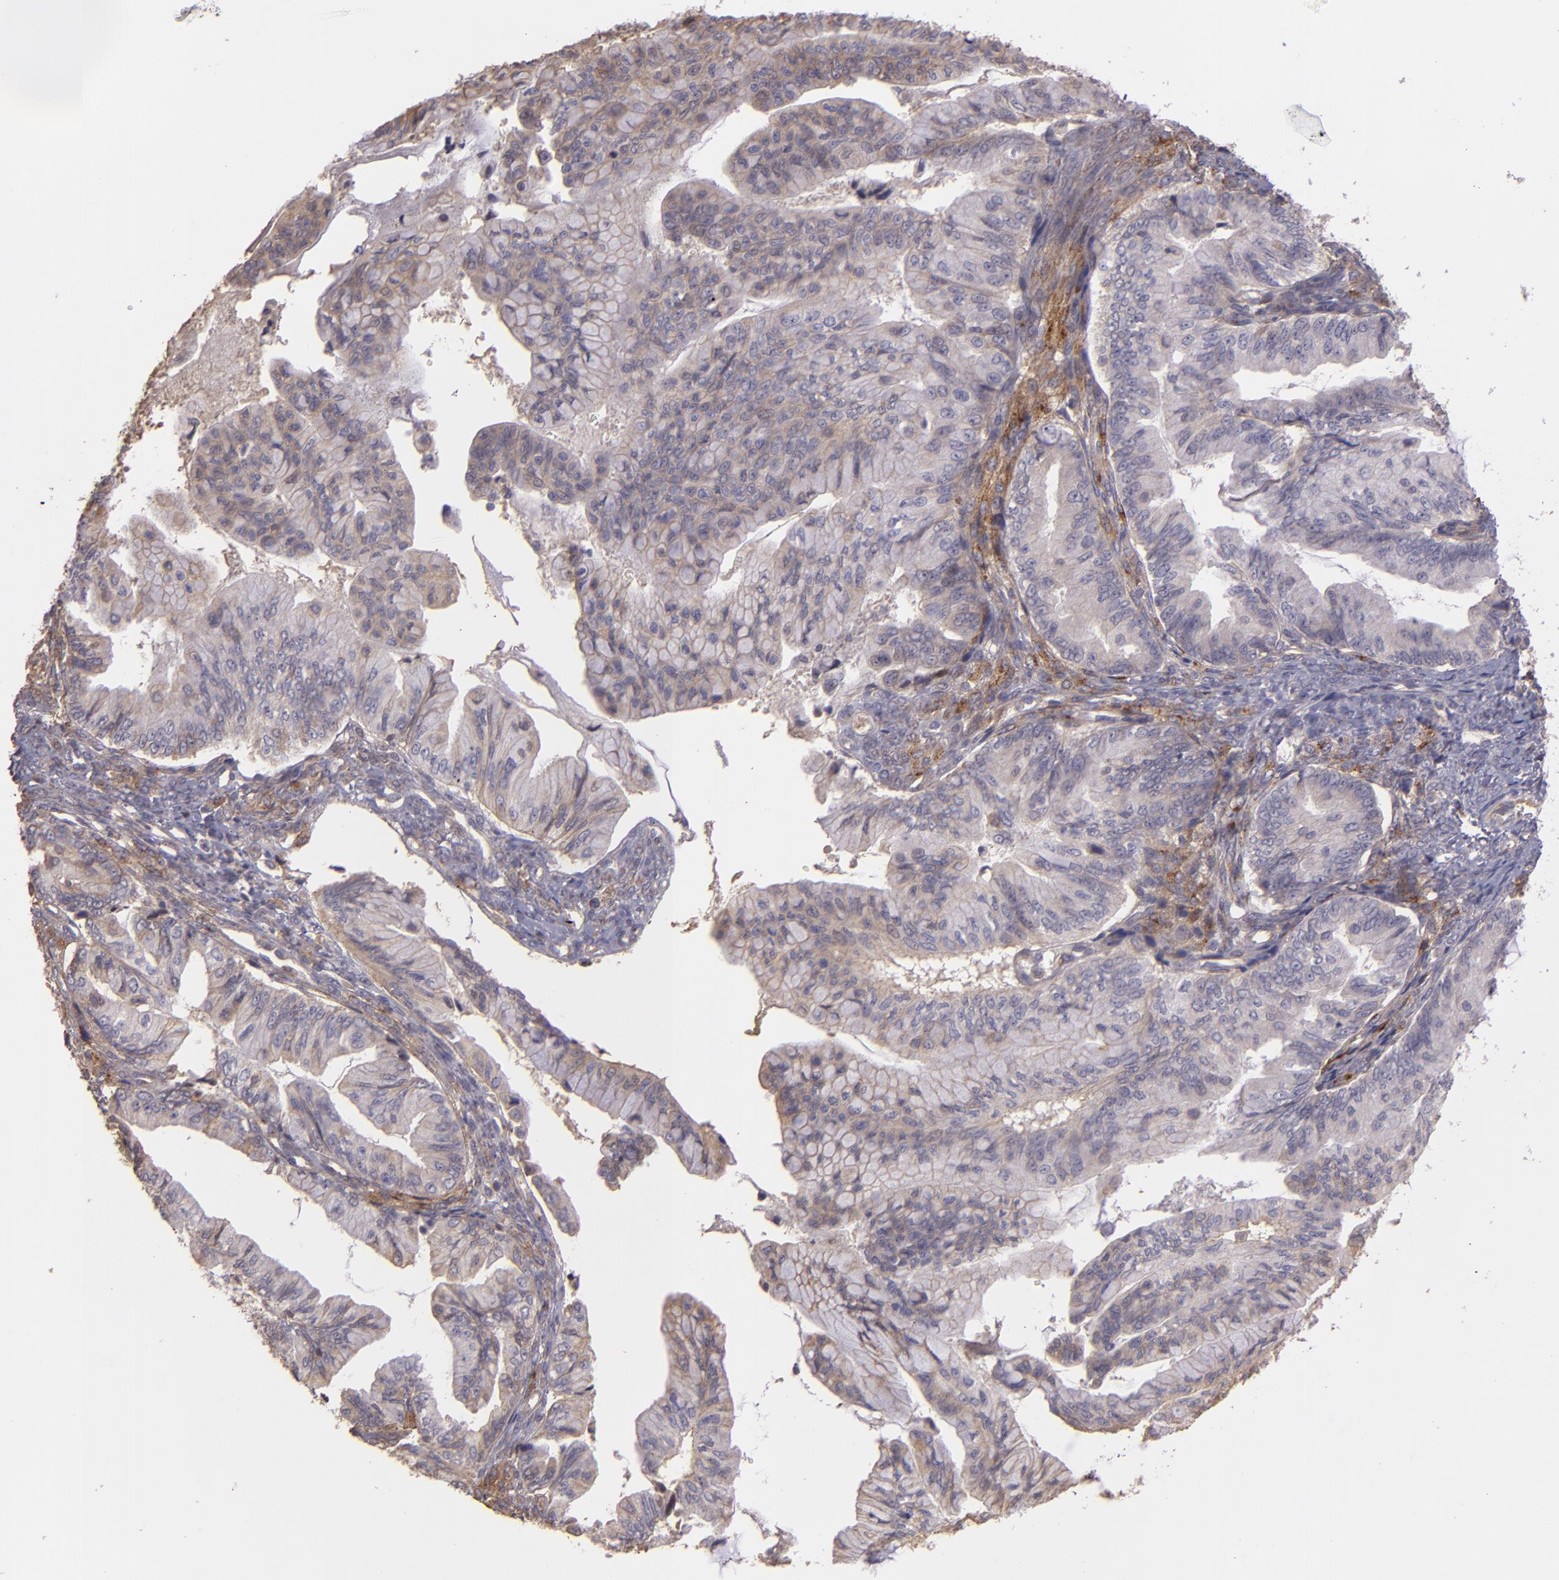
{"staining": {"intensity": "moderate", "quantity": ">75%", "location": "cytoplasmic/membranous"}, "tissue": "ovarian cancer", "cell_type": "Tumor cells", "image_type": "cancer", "snomed": [{"axis": "morphology", "description": "Cystadenocarcinoma, mucinous, NOS"}, {"axis": "topography", "description": "Ovary"}], "caption": "A photomicrograph of ovarian mucinous cystadenocarcinoma stained for a protein demonstrates moderate cytoplasmic/membranous brown staining in tumor cells. The protein is stained brown, and the nuclei are stained in blue (DAB IHC with brightfield microscopy, high magnification).", "gene": "ECE1", "patient": {"sex": "female", "age": 36}}